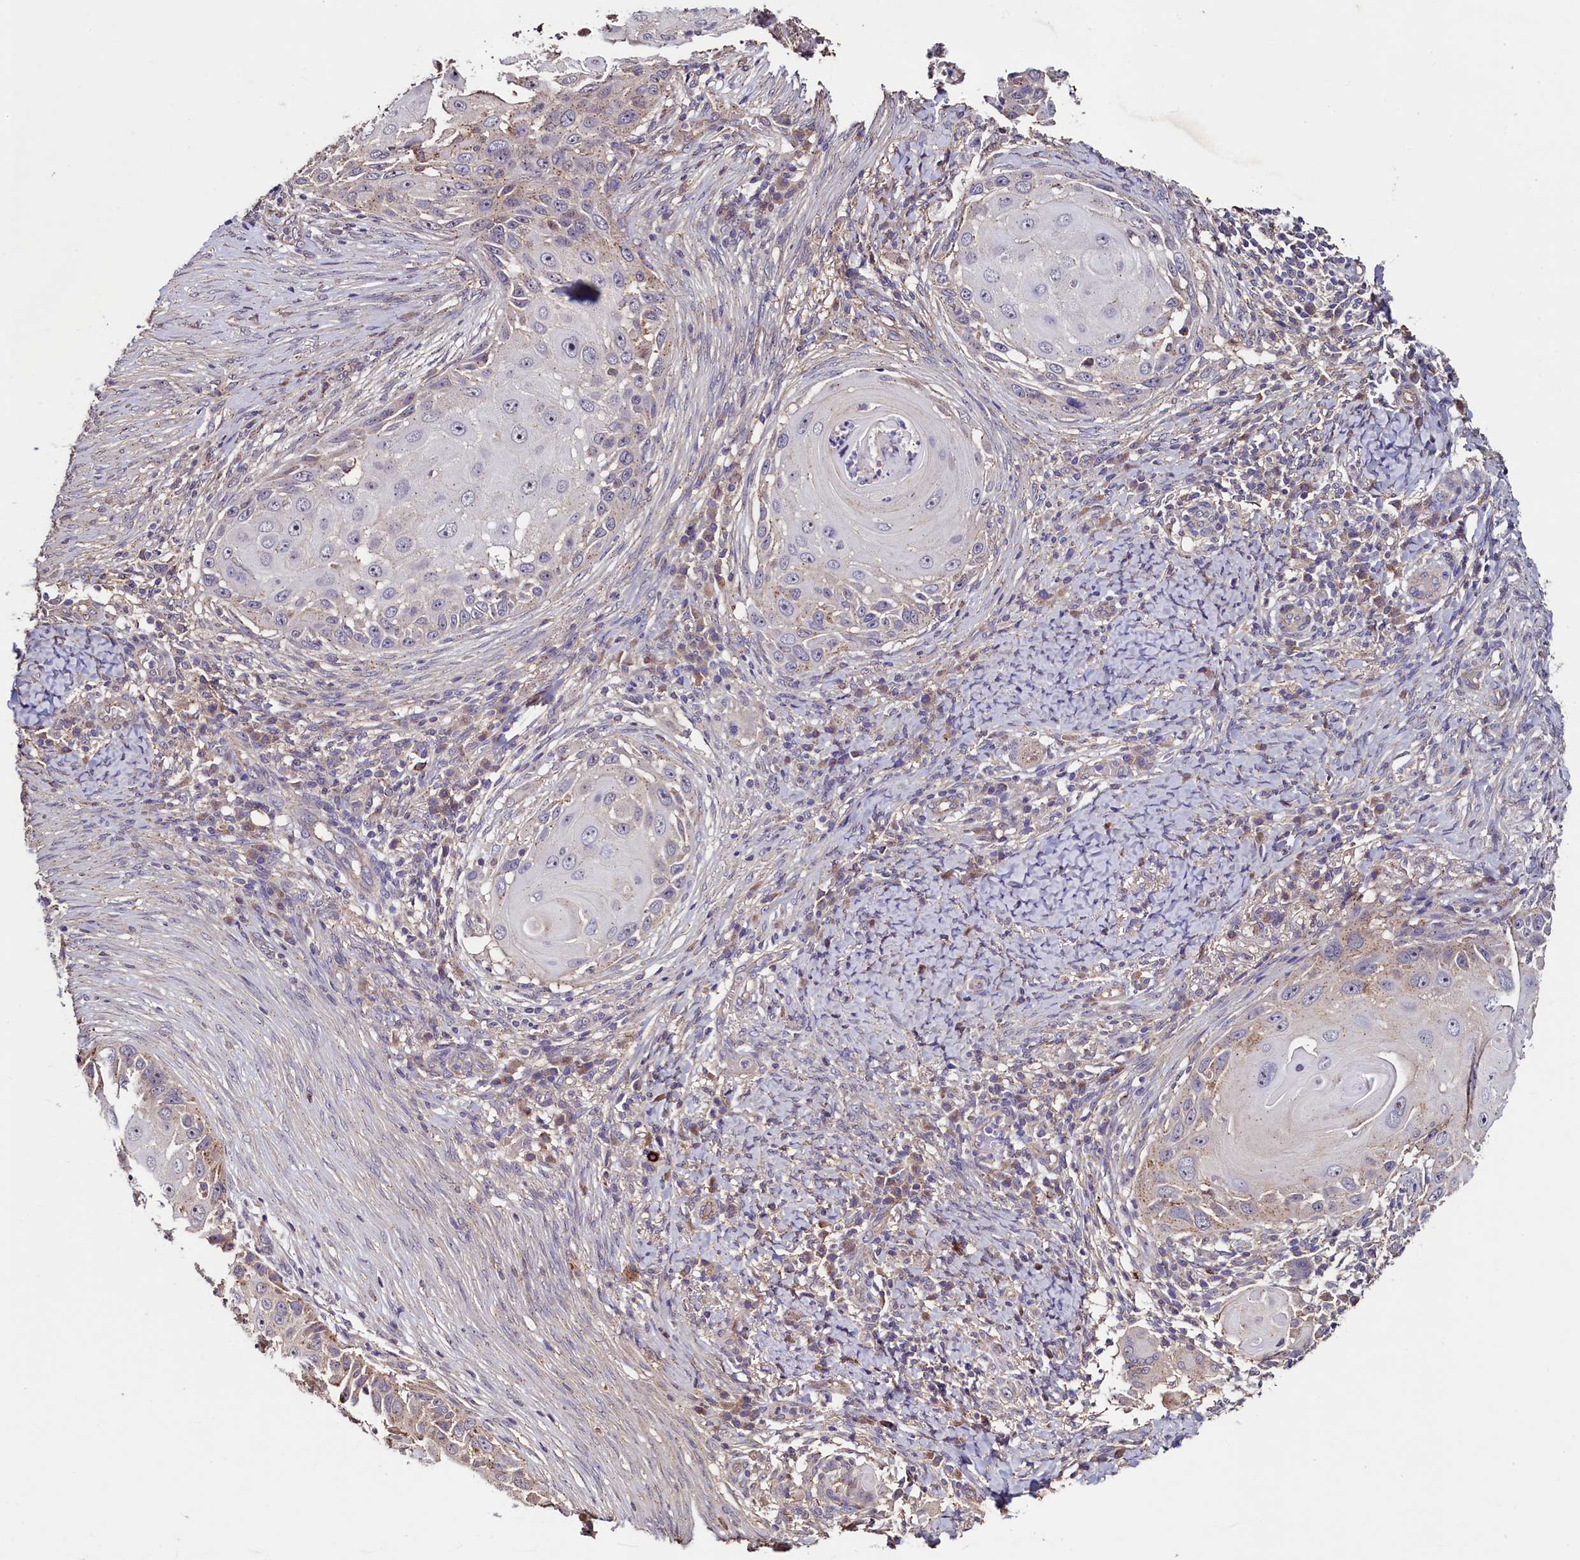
{"staining": {"intensity": "weak", "quantity": "<25%", "location": "cytoplasmic/membranous"}, "tissue": "skin cancer", "cell_type": "Tumor cells", "image_type": "cancer", "snomed": [{"axis": "morphology", "description": "Squamous cell carcinoma, NOS"}, {"axis": "topography", "description": "Skin"}], "caption": "An immunohistochemistry micrograph of skin cancer is shown. There is no staining in tumor cells of skin cancer.", "gene": "PALM", "patient": {"sex": "female", "age": 44}}